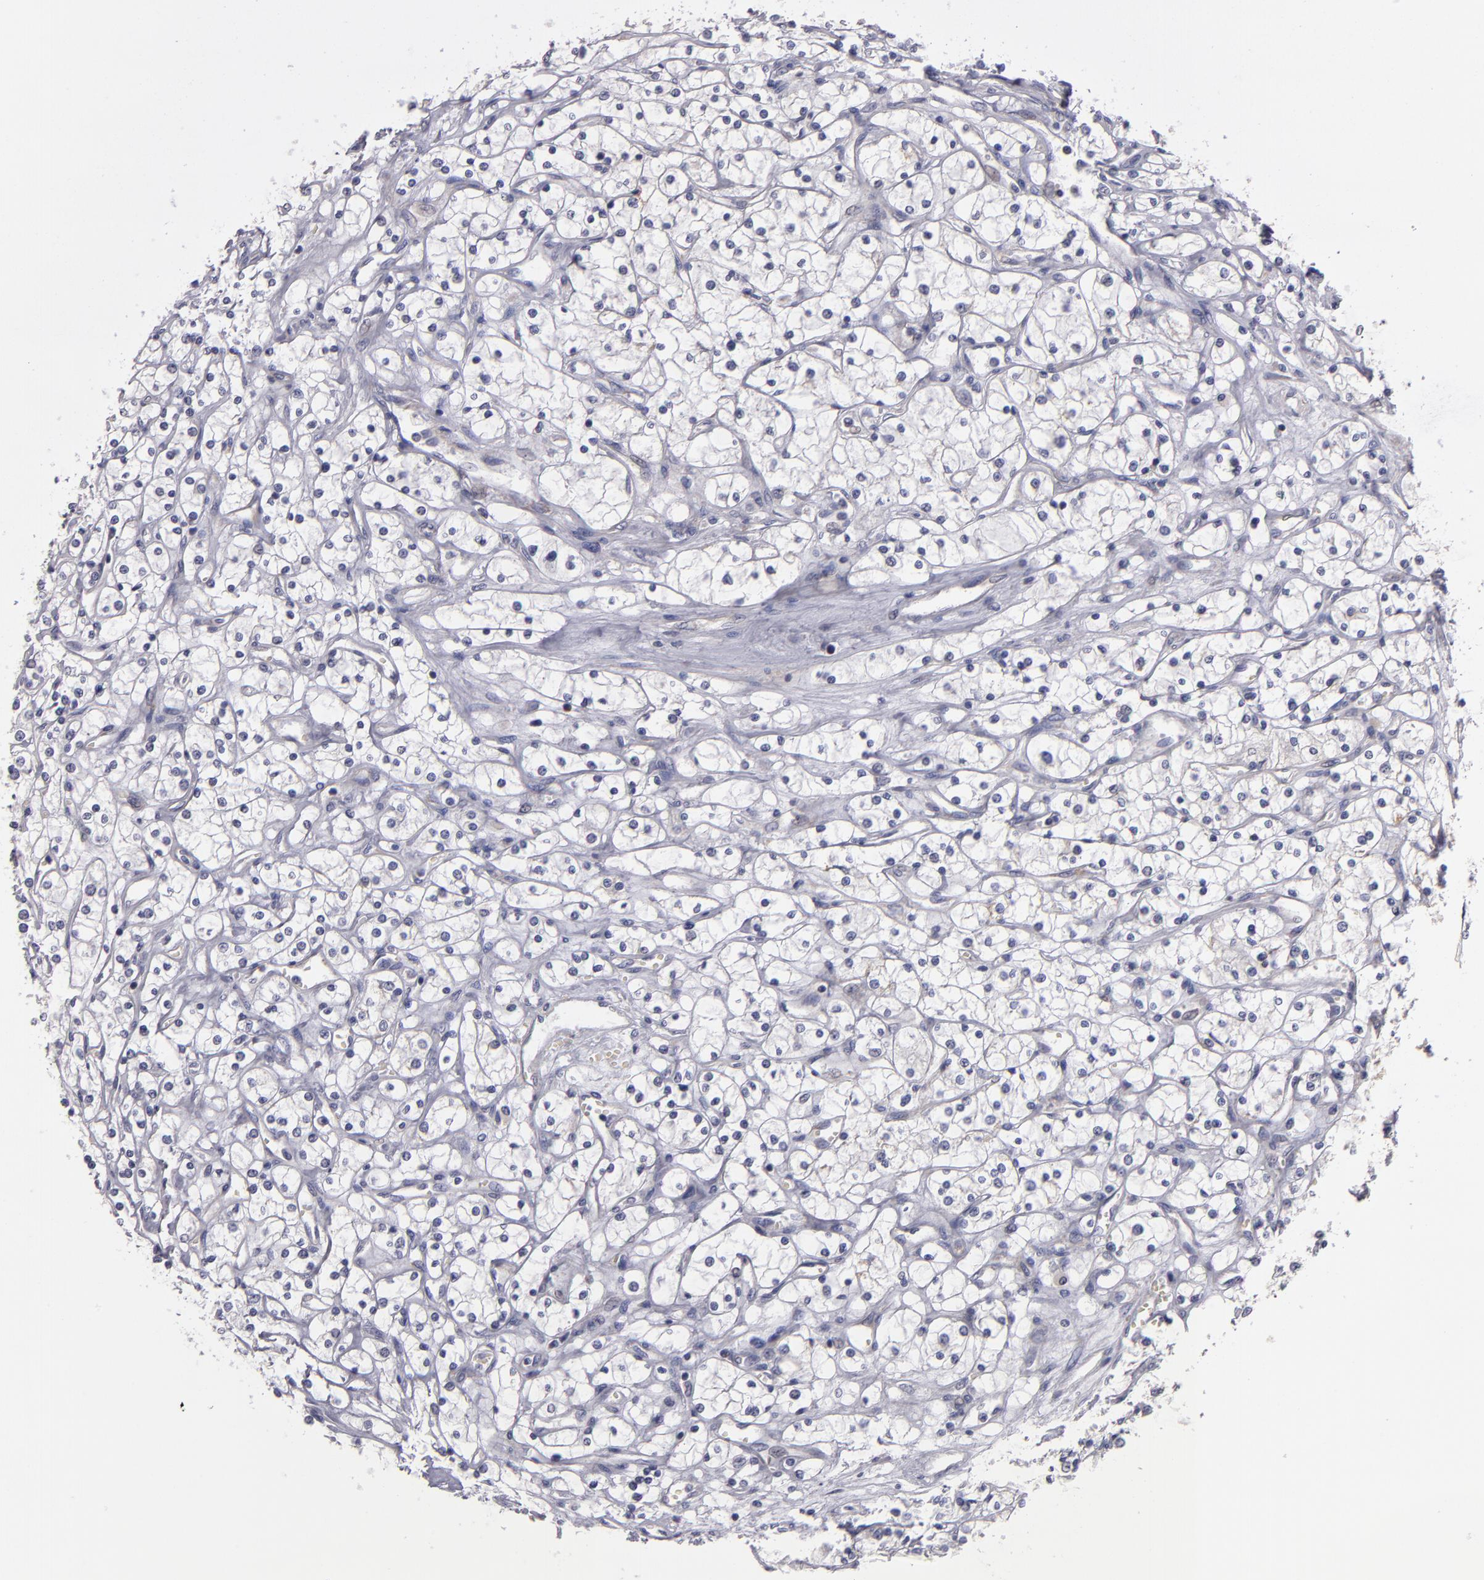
{"staining": {"intensity": "weak", "quantity": "<25%", "location": "cytoplasmic/membranous"}, "tissue": "renal cancer", "cell_type": "Tumor cells", "image_type": "cancer", "snomed": [{"axis": "morphology", "description": "Adenocarcinoma, NOS"}, {"axis": "topography", "description": "Kidney"}], "caption": "High magnification brightfield microscopy of renal cancer (adenocarcinoma) stained with DAB (brown) and counterstained with hematoxylin (blue): tumor cells show no significant positivity.", "gene": "CLTA", "patient": {"sex": "male", "age": 61}}